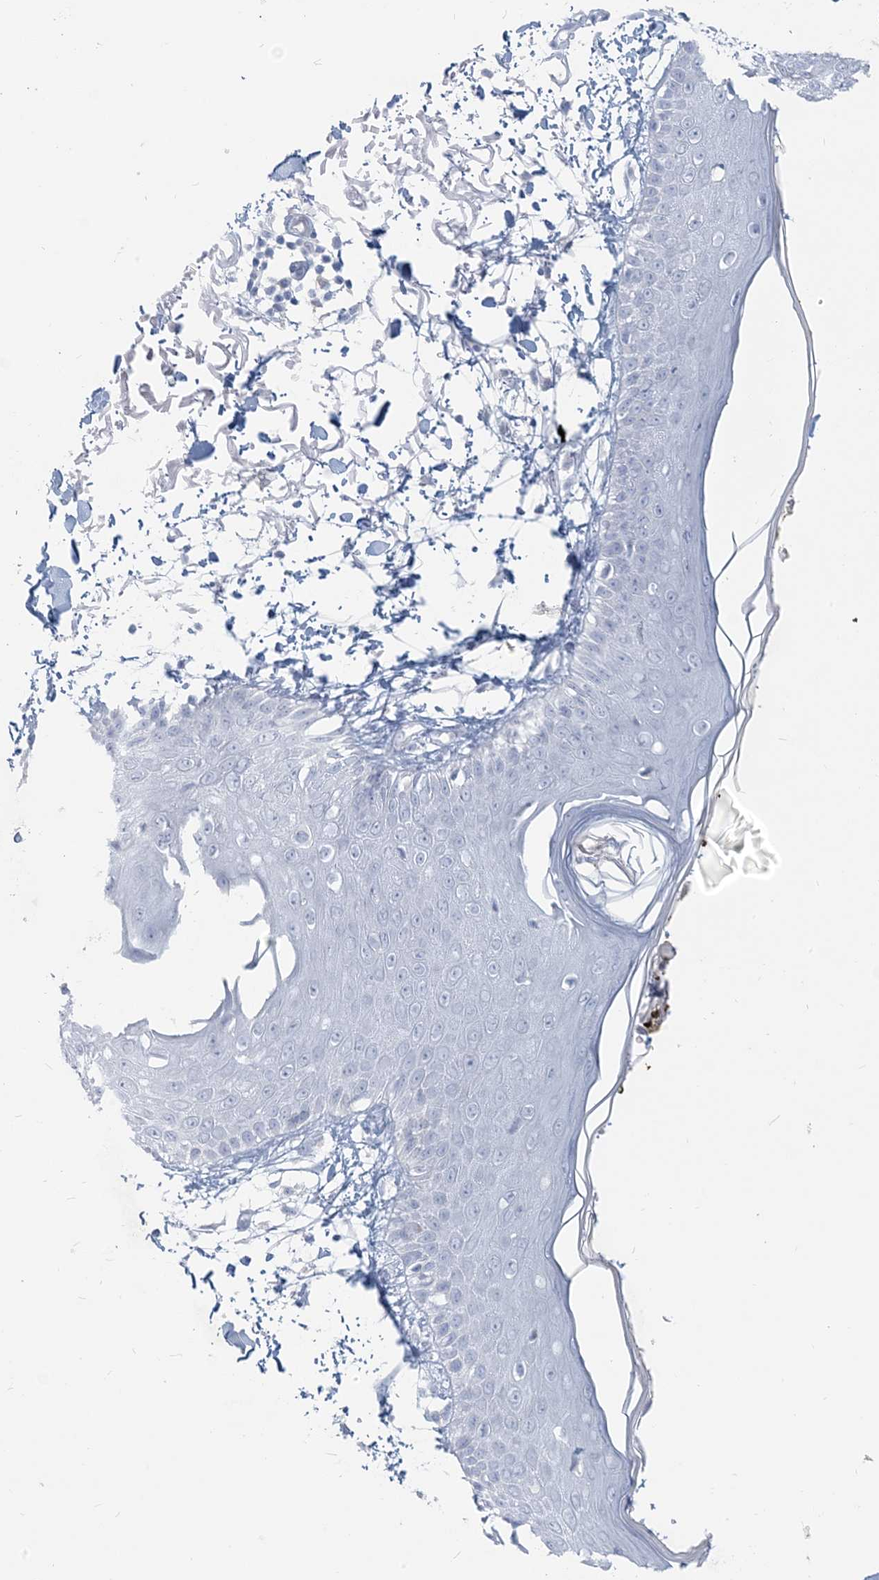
{"staining": {"intensity": "negative", "quantity": "none", "location": "none"}, "tissue": "skin", "cell_type": "Fibroblasts", "image_type": "normal", "snomed": [{"axis": "morphology", "description": "Normal tissue, NOS"}, {"axis": "morphology", "description": "Squamous cell carcinoma, NOS"}, {"axis": "topography", "description": "Skin"}, {"axis": "topography", "description": "Peripheral nerve tissue"}], "caption": "IHC of benign human skin reveals no positivity in fibroblasts. The staining was performed using DAB (3,3'-diaminobenzidine) to visualize the protein expression in brown, while the nuclei were stained in blue with hematoxylin (Magnification: 20x).", "gene": "HLA", "patient": {"sex": "male", "age": 83}}